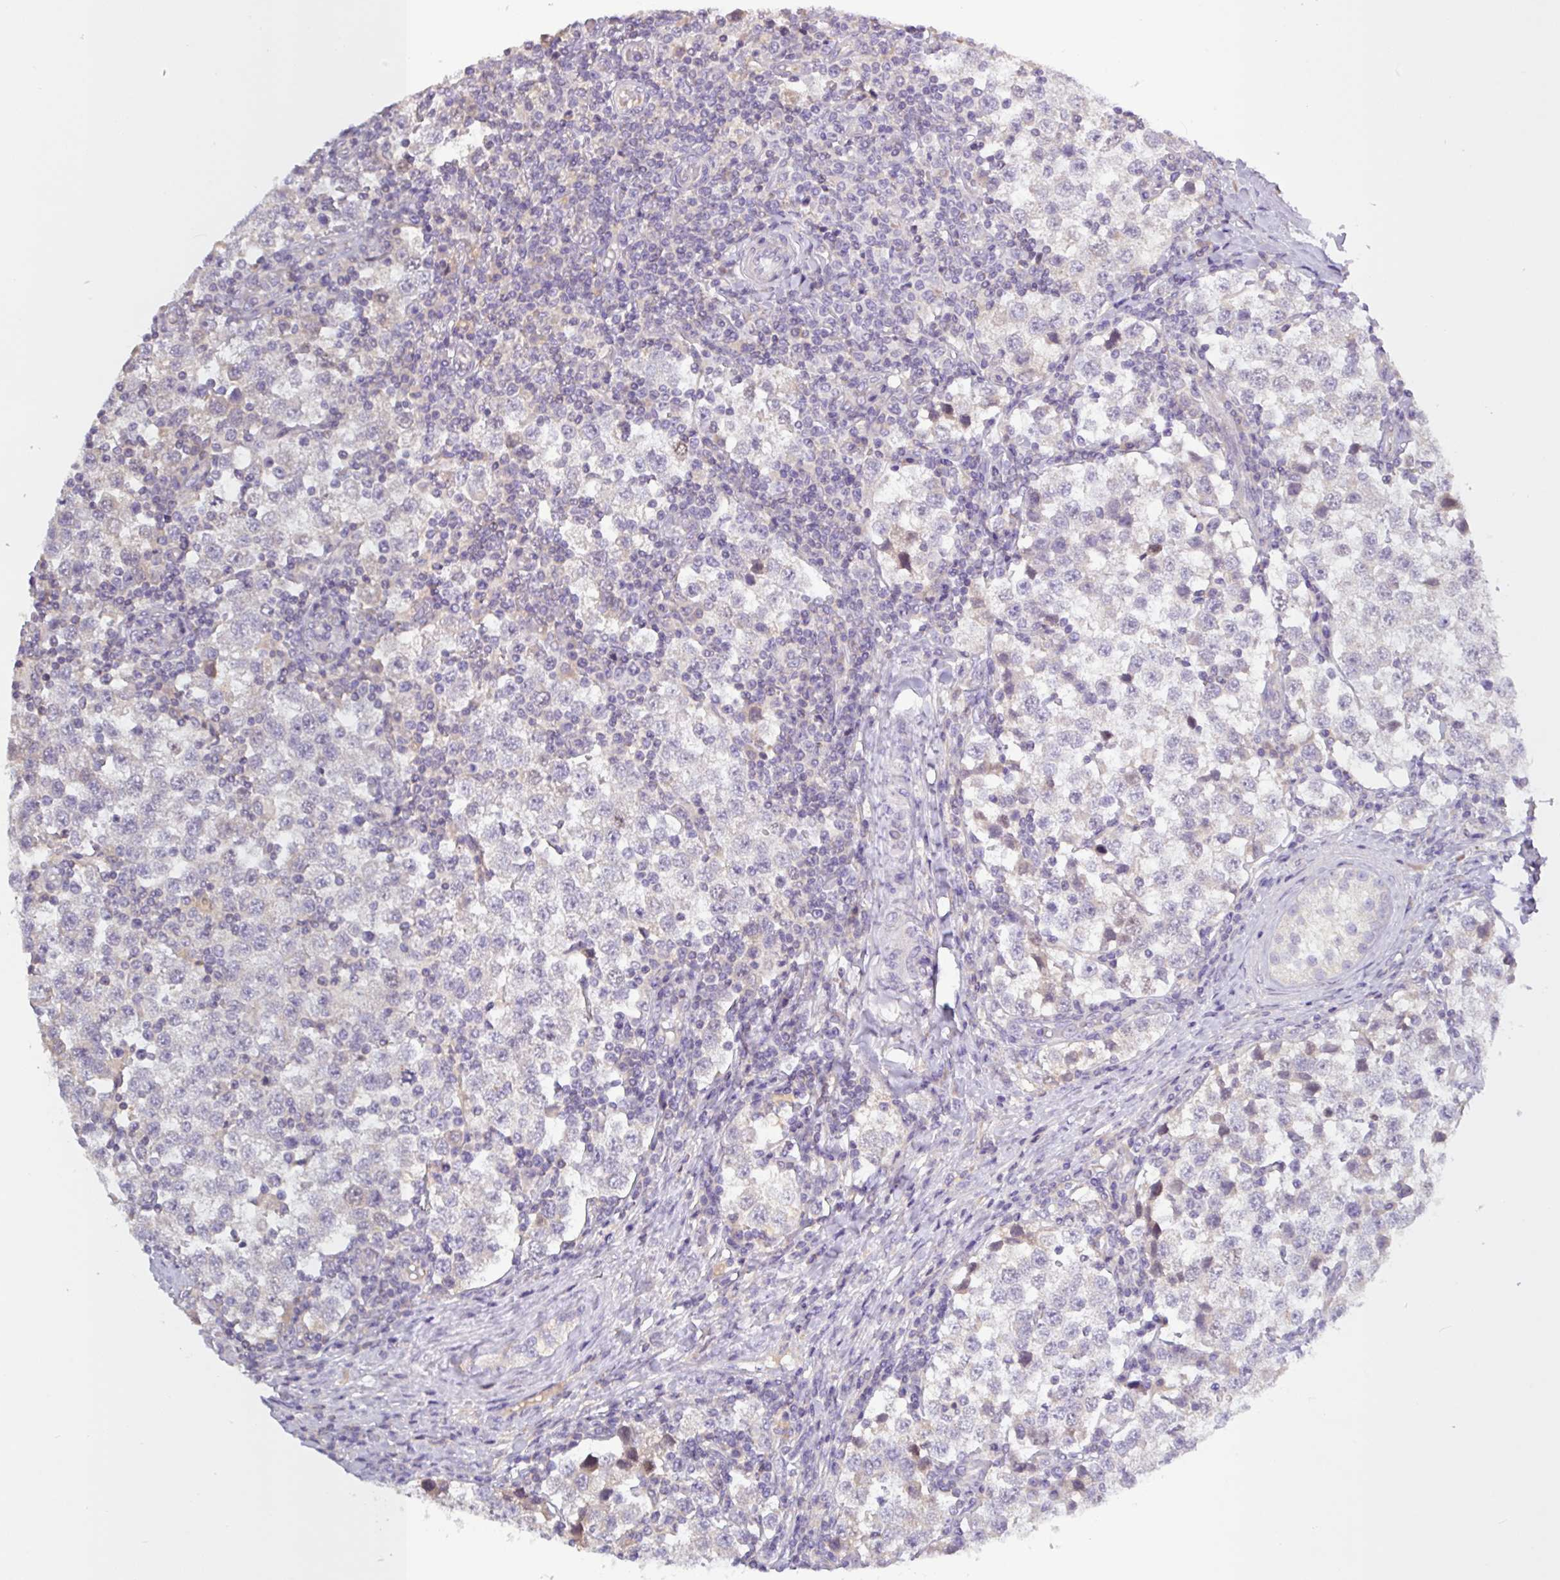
{"staining": {"intensity": "negative", "quantity": "none", "location": "none"}, "tissue": "testis cancer", "cell_type": "Tumor cells", "image_type": "cancer", "snomed": [{"axis": "morphology", "description": "Seminoma, NOS"}, {"axis": "topography", "description": "Testis"}], "caption": "Micrograph shows no protein expression in tumor cells of testis cancer (seminoma) tissue.", "gene": "SFTPB", "patient": {"sex": "male", "age": 34}}